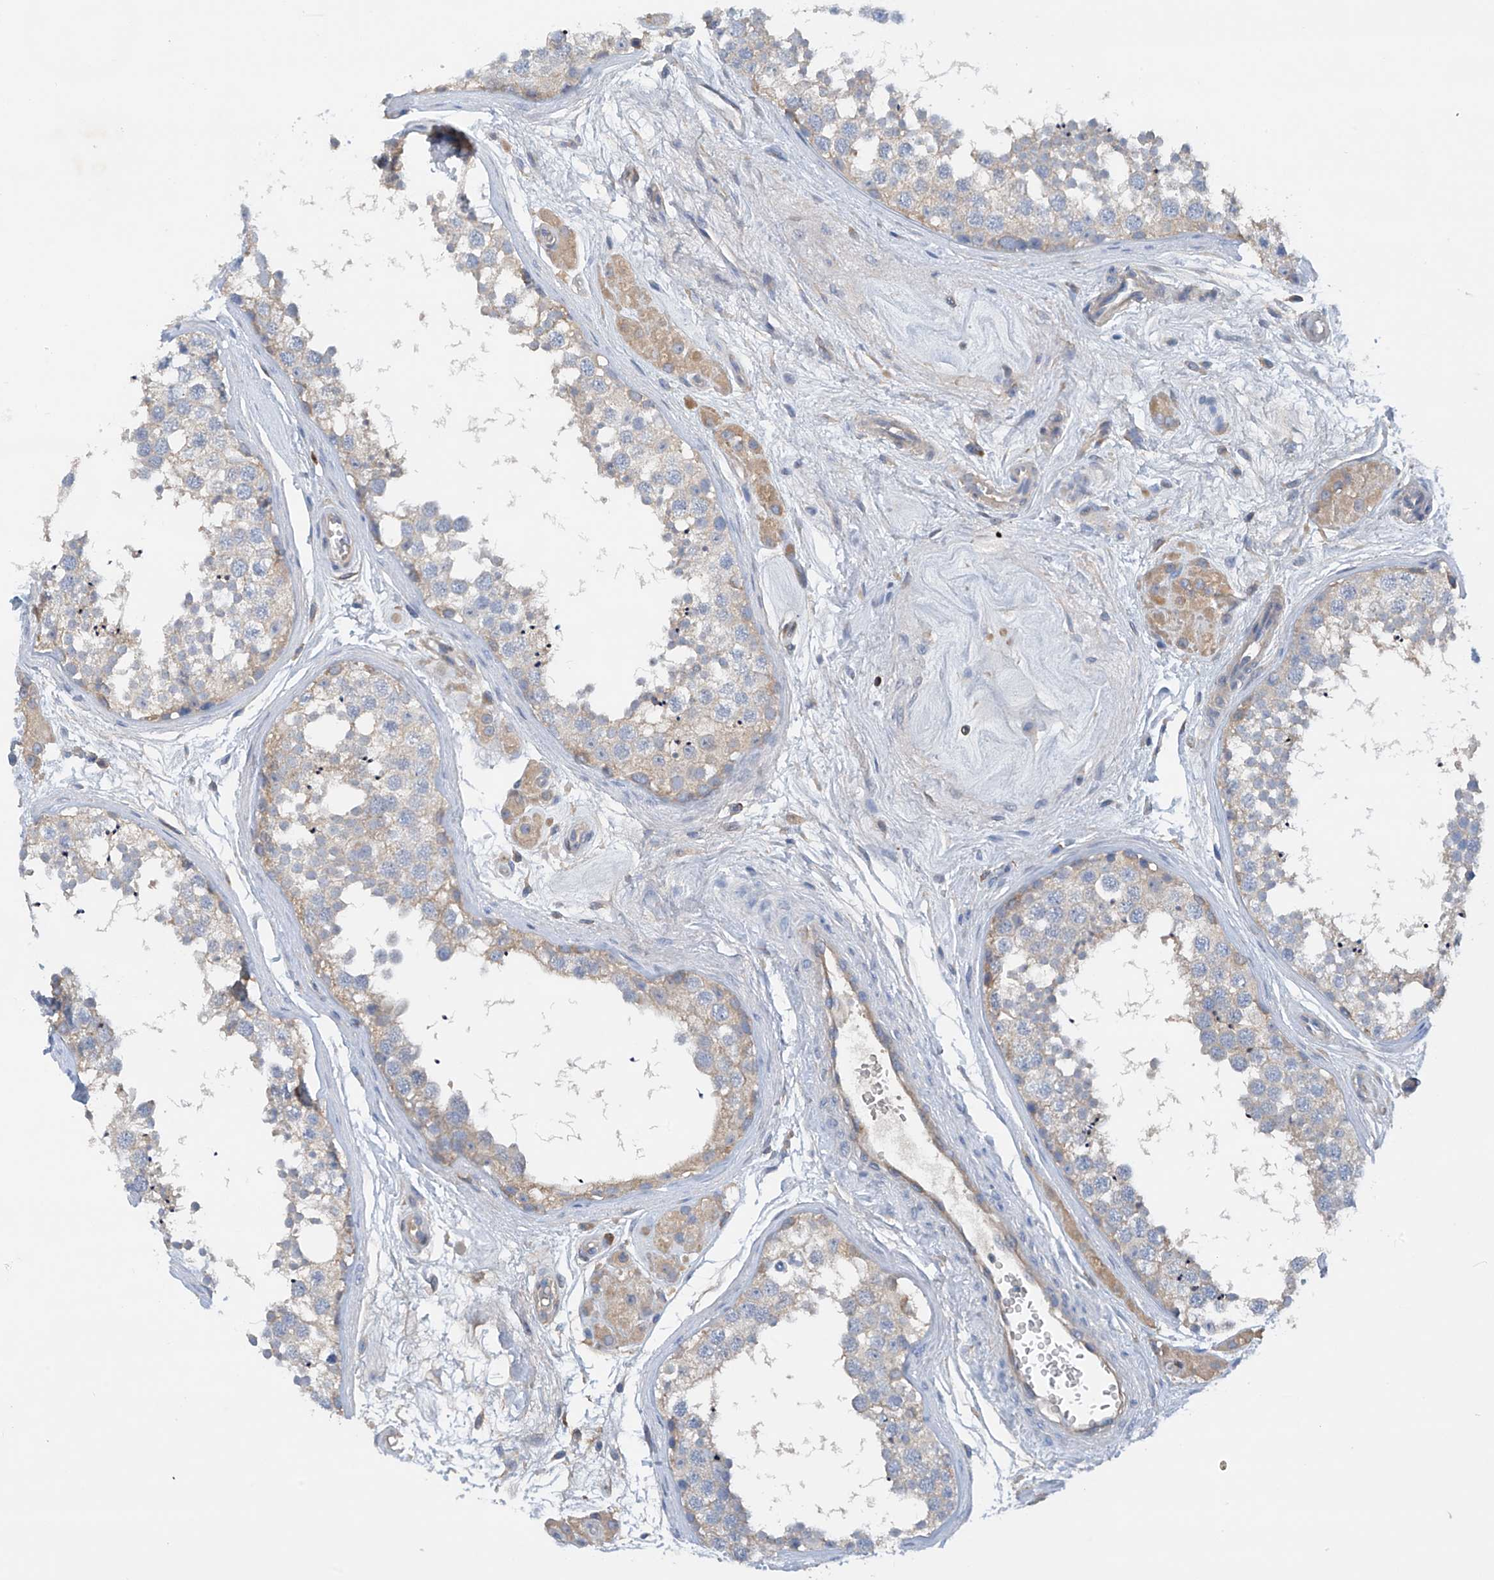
{"staining": {"intensity": "weak", "quantity": "<25%", "location": "cytoplasmic/membranous"}, "tissue": "testis", "cell_type": "Cells in seminiferous ducts", "image_type": "normal", "snomed": [{"axis": "morphology", "description": "Normal tissue, NOS"}, {"axis": "topography", "description": "Testis"}], "caption": "A photomicrograph of testis stained for a protein exhibits no brown staining in cells in seminiferous ducts.", "gene": "PHACTR2", "patient": {"sex": "male", "age": 56}}